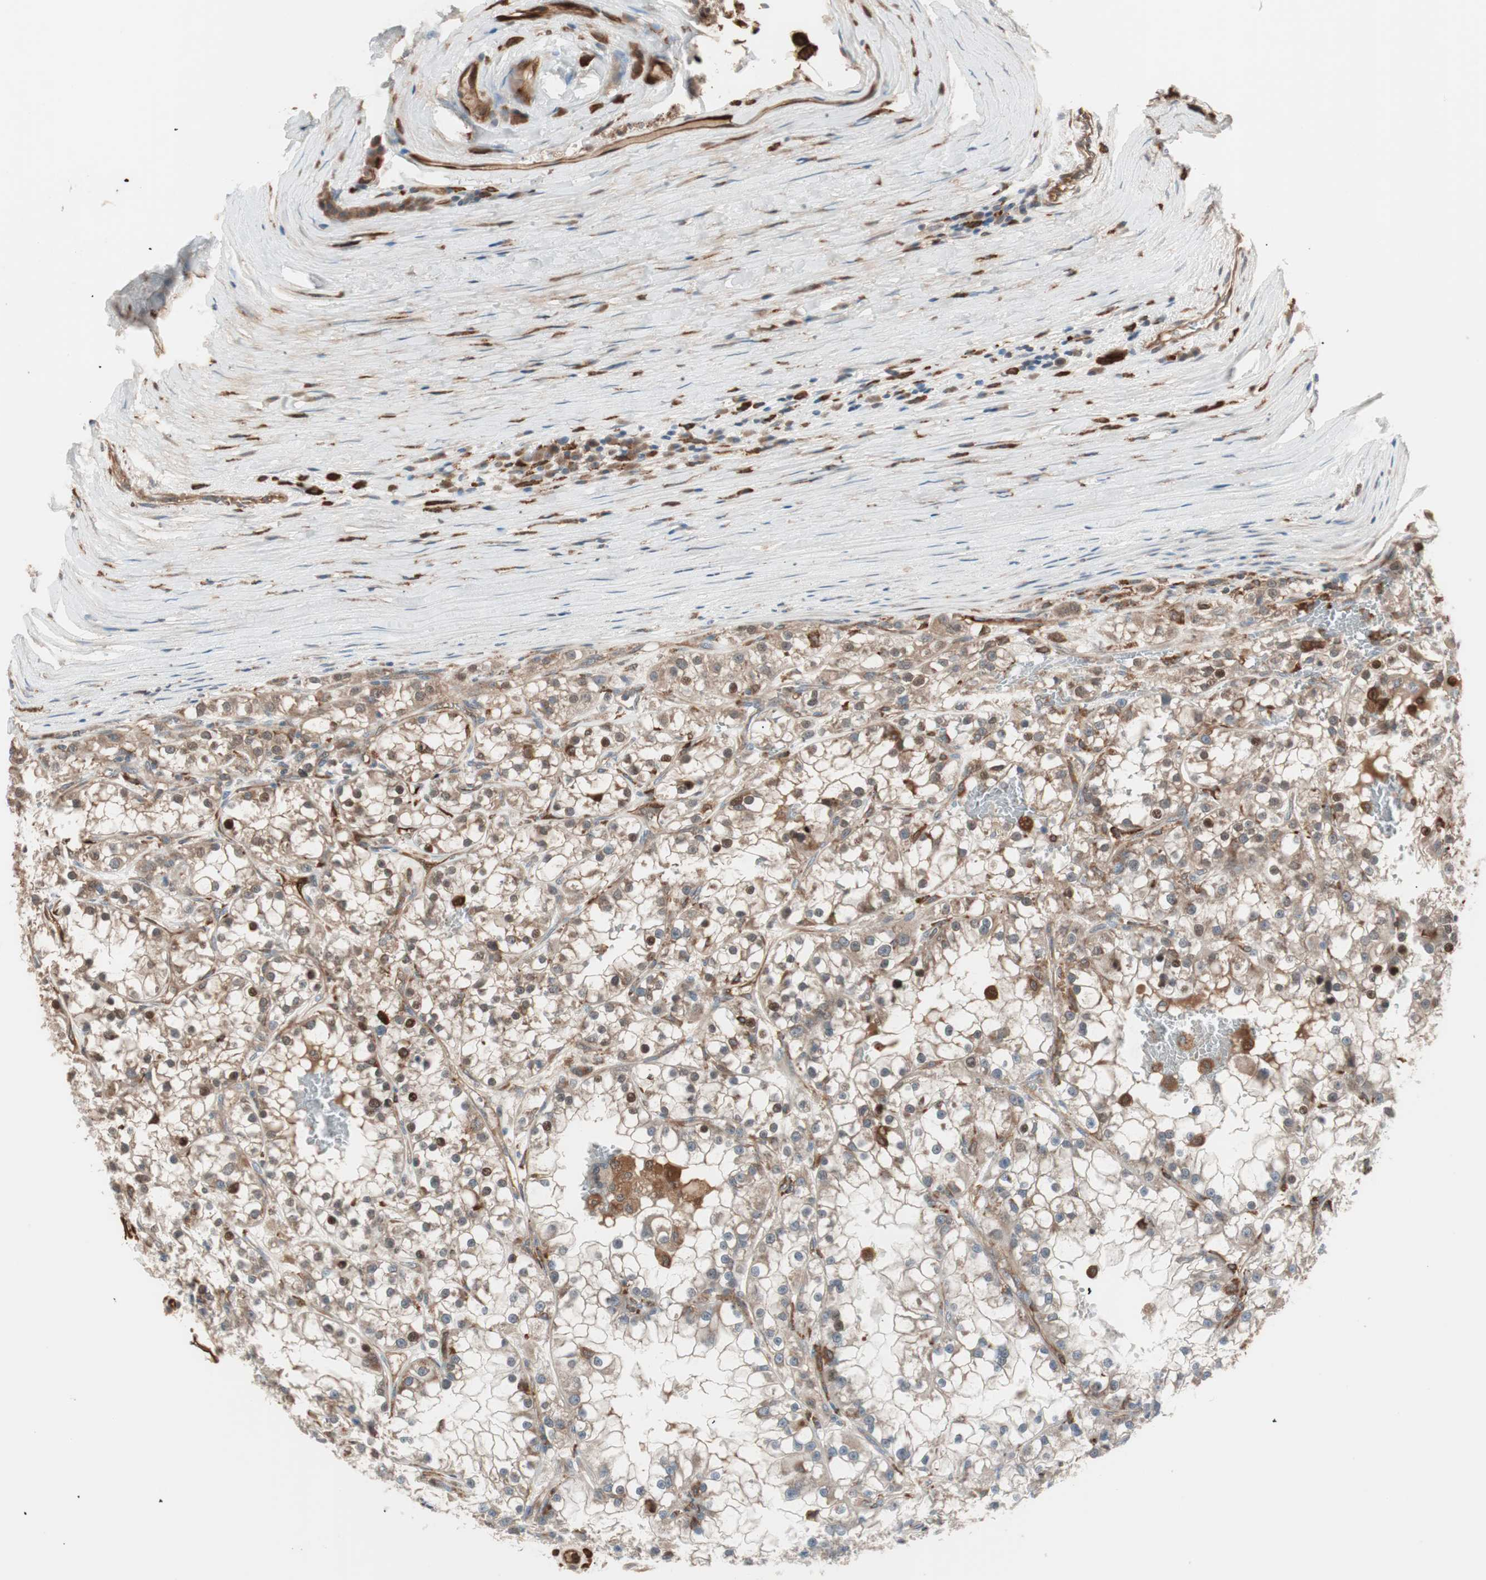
{"staining": {"intensity": "moderate", "quantity": ">75%", "location": "cytoplasmic/membranous,nuclear"}, "tissue": "renal cancer", "cell_type": "Tumor cells", "image_type": "cancer", "snomed": [{"axis": "morphology", "description": "Adenocarcinoma, NOS"}, {"axis": "topography", "description": "Kidney"}], "caption": "IHC (DAB) staining of adenocarcinoma (renal) displays moderate cytoplasmic/membranous and nuclear protein expression in about >75% of tumor cells. The staining is performed using DAB brown chromogen to label protein expression. The nuclei are counter-stained blue using hematoxylin.", "gene": "STAB1", "patient": {"sex": "female", "age": 52}}